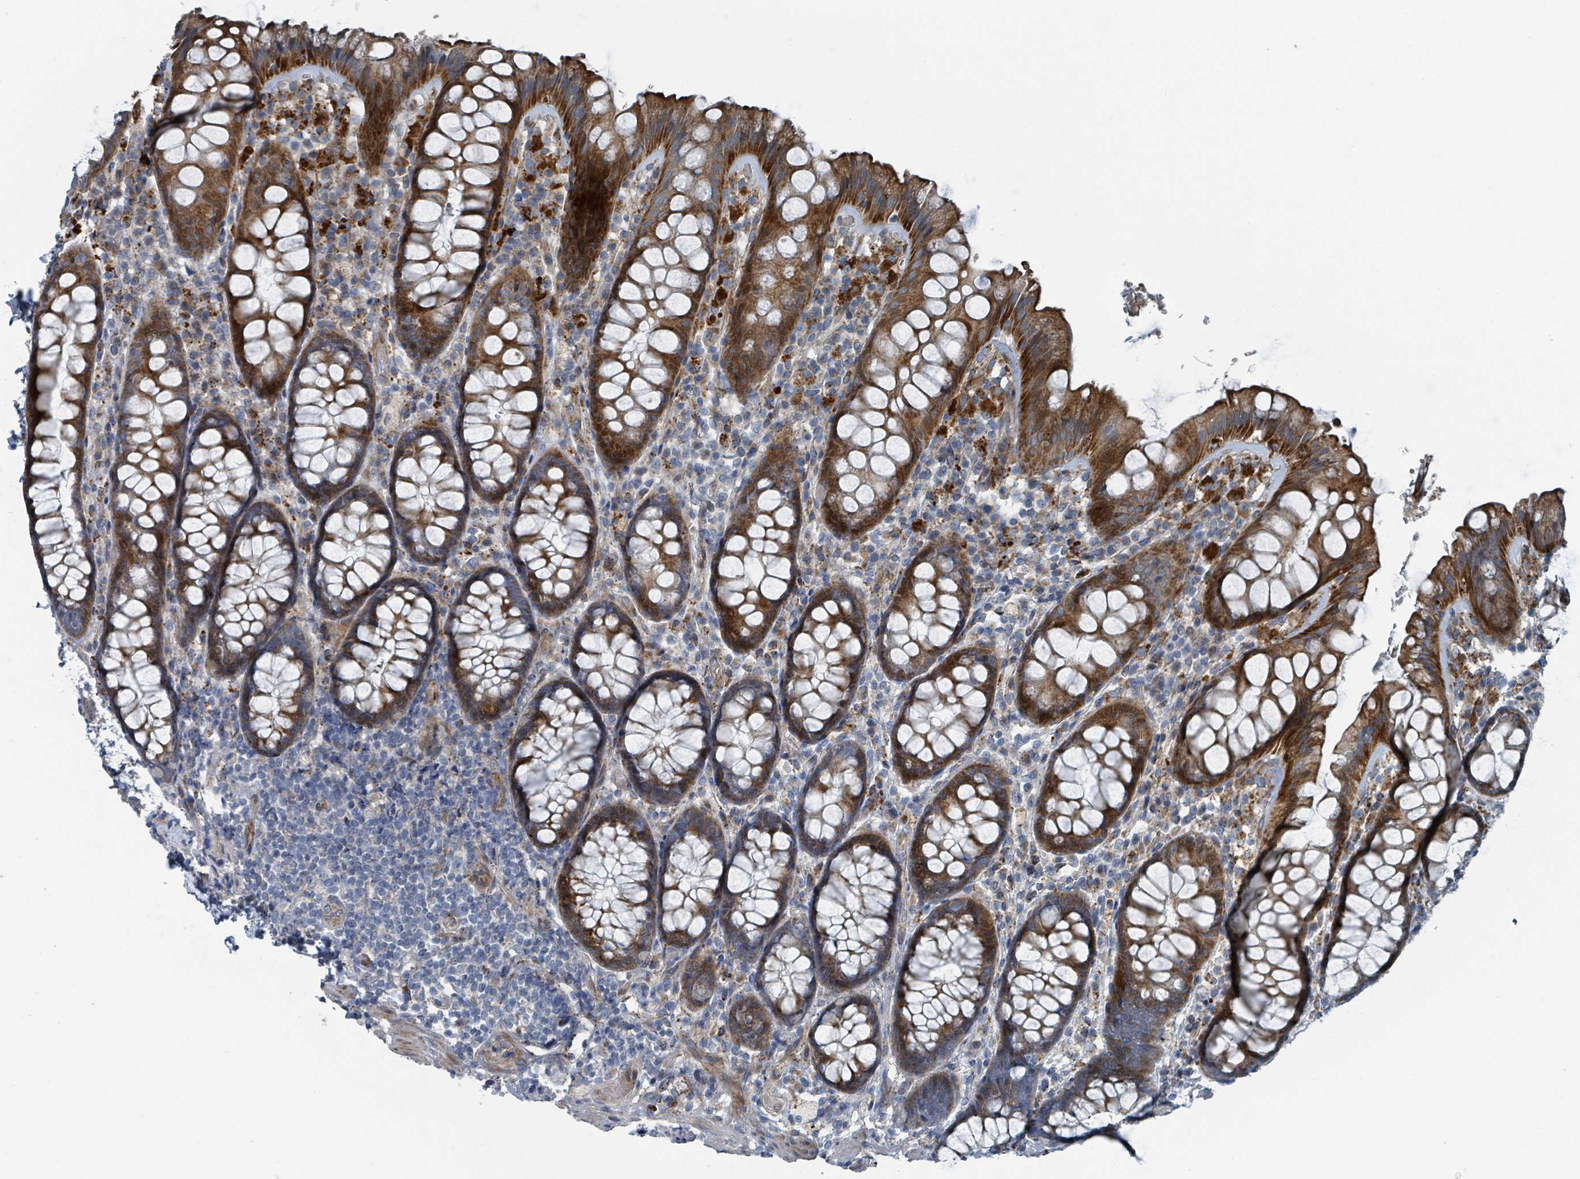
{"staining": {"intensity": "strong", "quantity": "25%-75%", "location": "cytoplasmic/membranous"}, "tissue": "rectum", "cell_type": "Glandular cells", "image_type": "normal", "snomed": [{"axis": "morphology", "description": "Normal tissue, NOS"}, {"axis": "topography", "description": "Rectum"}], "caption": "Immunohistochemical staining of normal human rectum demonstrates strong cytoplasmic/membranous protein staining in about 25%-75% of glandular cells.", "gene": "DIPK2A", "patient": {"sex": "male", "age": 83}}